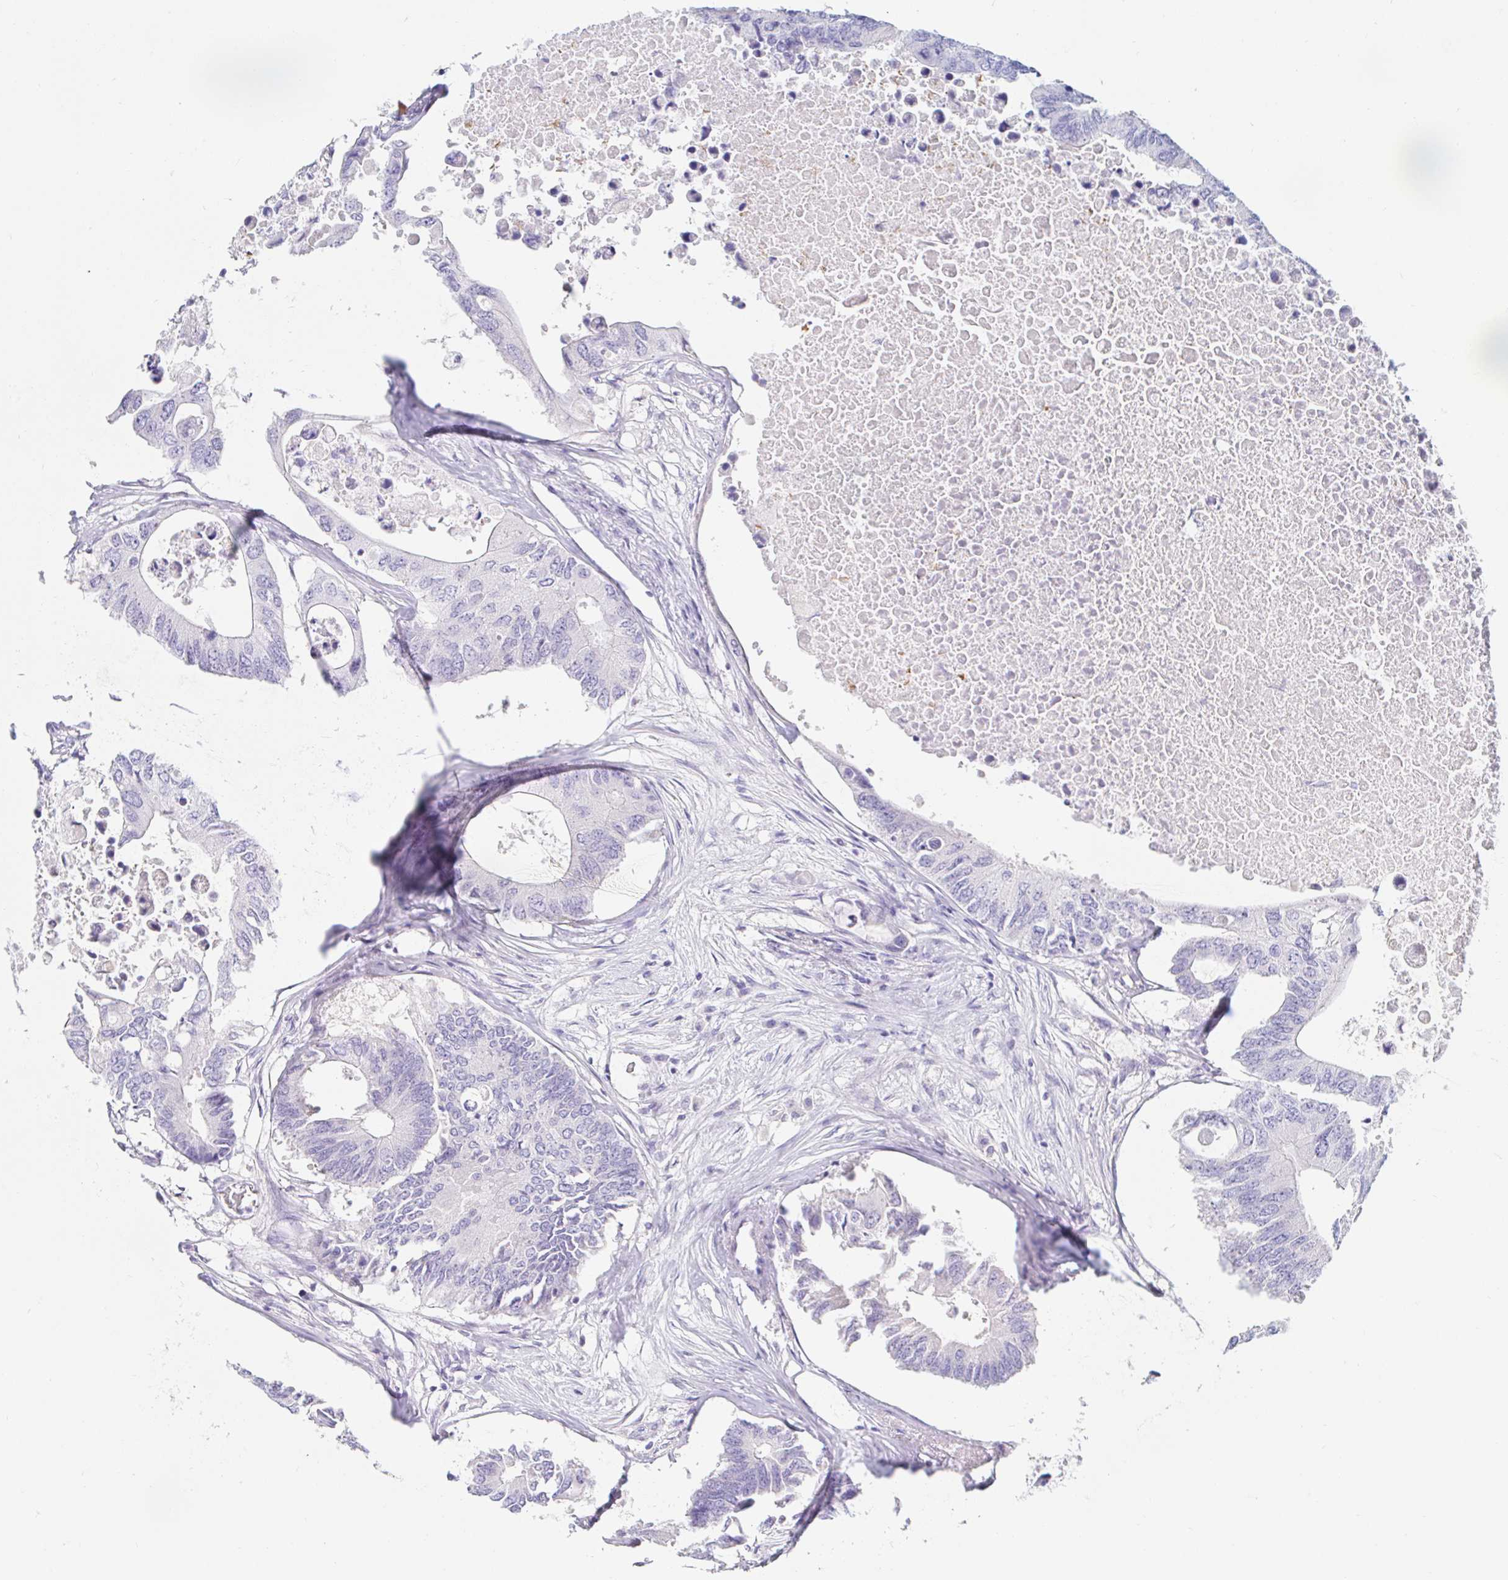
{"staining": {"intensity": "negative", "quantity": "none", "location": "none"}, "tissue": "colorectal cancer", "cell_type": "Tumor cells", "image_type": "cancer", "snomed": [{"axis": "morphology", "description": "Adenocarcinoma, NOS"}, {"axis": "topography", "description": "Colon"}], "caption": "A high-resolution histopathology image shows immunohistochemistry staining of colorectal cancer (adenocarcinoma), which exhibits no significant expression in tumor cells.", "gene": "TEX44", "patient": {"sex": "male", "age": 71}}